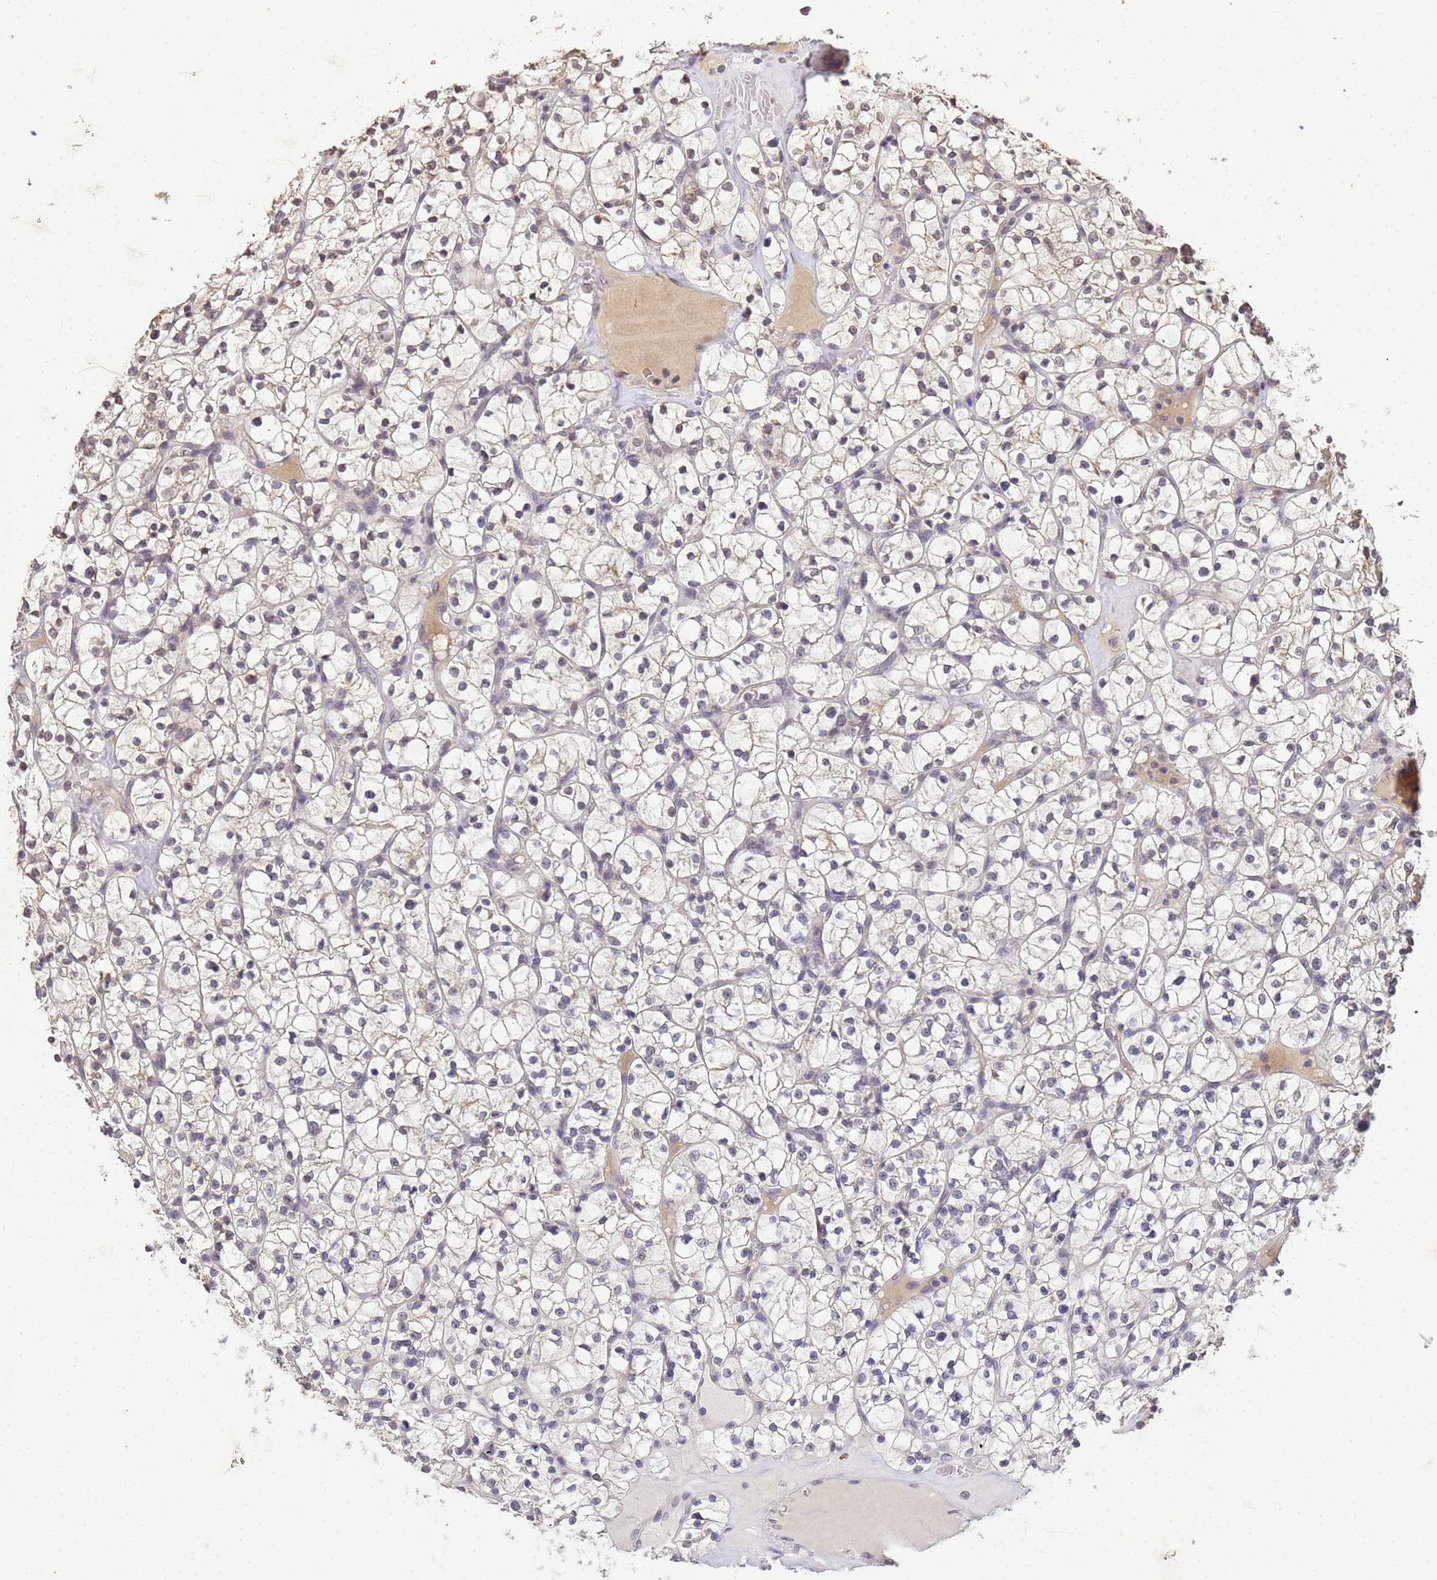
{"staining": {"intensity": "negative", "quantity": "none", "location": "none"}, "tissue": "renal cancer", "cell_type": "Tumor cells", "image_type": "cancer", "snomed": [{"axis": "morphology", "description": "Adenocarcinoma, NOS"}, {"axis": "topography", "description": "Kidney"}], "caption": "Renal cancer was stained to show a protein in brown. There is no significant expression in tumor cells.", "gene": "MYL7", "patient": {"sex": "female", "age": 64}}